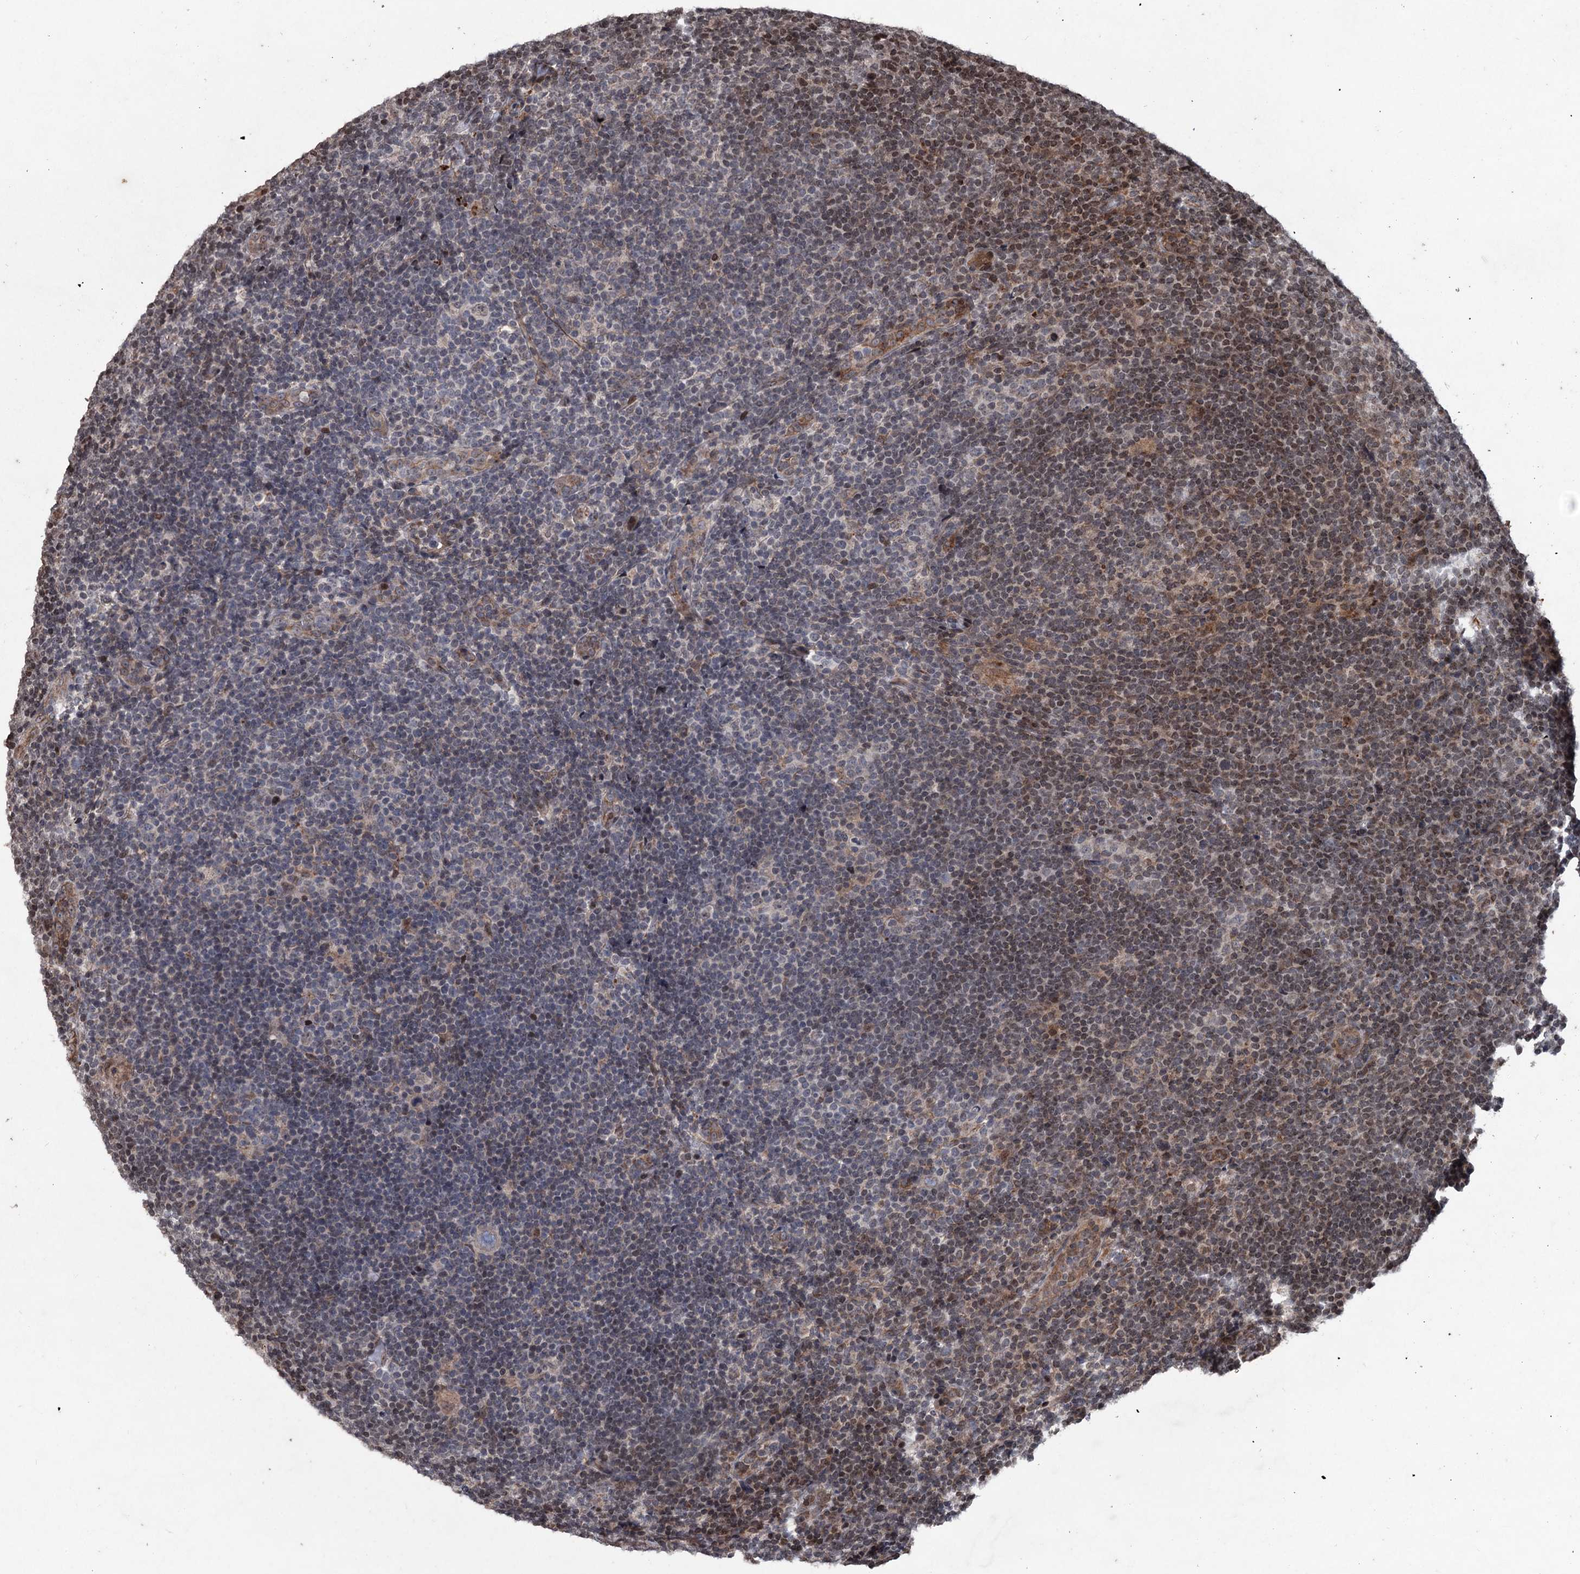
{"staining": {"intensity": "weak", "quantity": "<25%", "location": "cytoplasmic/membranous"}, "tissue": "lymphoma", "cell_type": "Tumor cells", "image_type": "cancer", "snomed": [{"axis": "morphology", "description": "Hodgkin's disease, NOS"}, {"axis": "topography", "description": "Lymph node"}], "caption": "Immunohistochemistry (IHC) of Hodgkin's disease reveals no positivity in tumor cells.", "gene": "EYA4", "patient": {"sex": "female", "age": 57}}